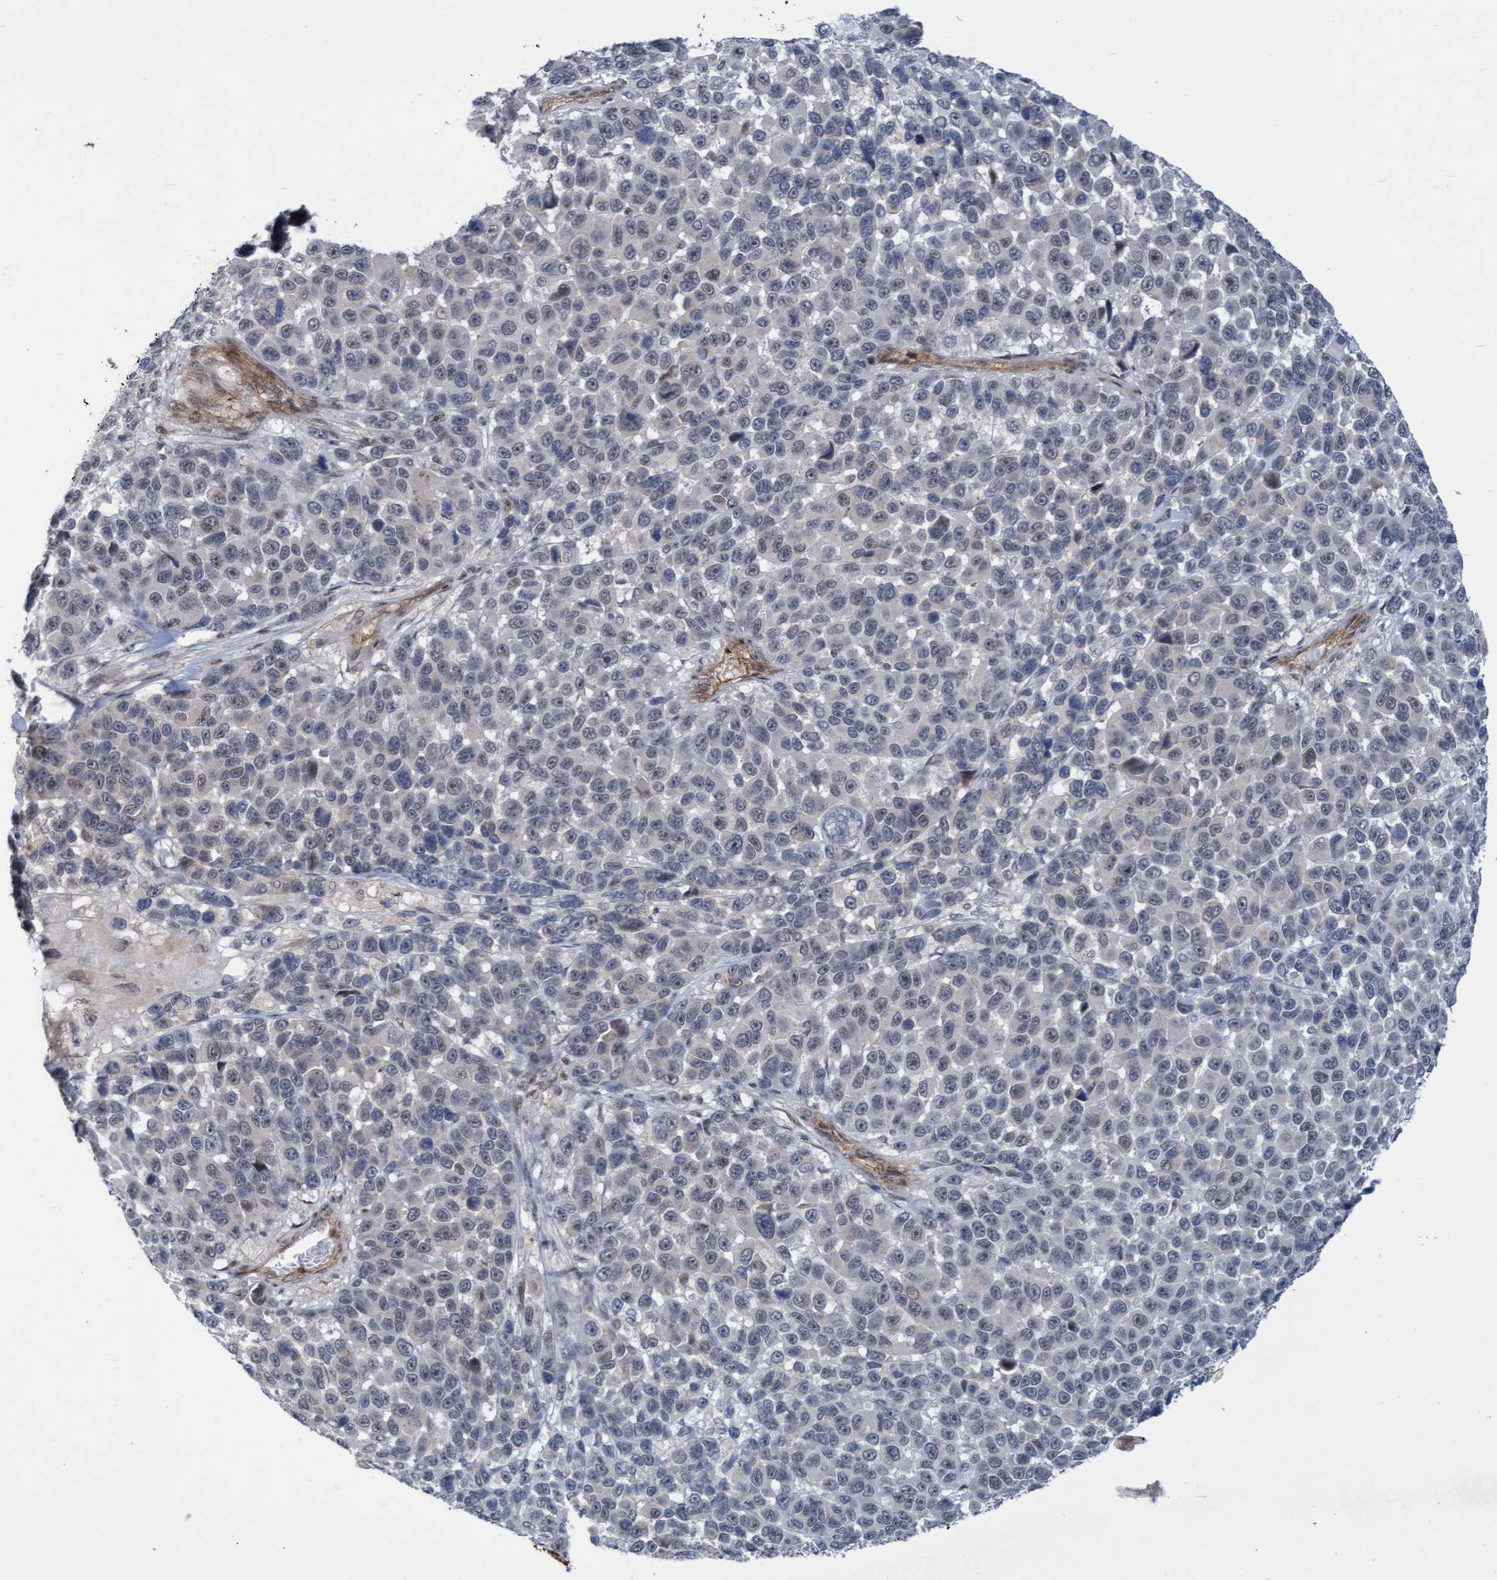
{"staining": {"intensity": "negative", "quantity": "none", "location": "none"}, "tissue": "melanoma", "cell_type": "Tumor cells", "image_type": "cancer", "snomed": [{"axis": "morphology", "description": "Malignant melanoma, NOS"}, {"axis": "topography", "description": "Skin"}], "caption": "Immunohistochemistry (IHC) of human malignant melanoma reveals no expression in tumor cells. (Stains: DAB (3,3'-diaminobenzidine) immunohistochemistry with hematoxylin counter stain, Microscopy: brightfield microscopy at high magnification).", "gene": "RAP1GAP2", "patient": {"sex": "male", "age": 53}}